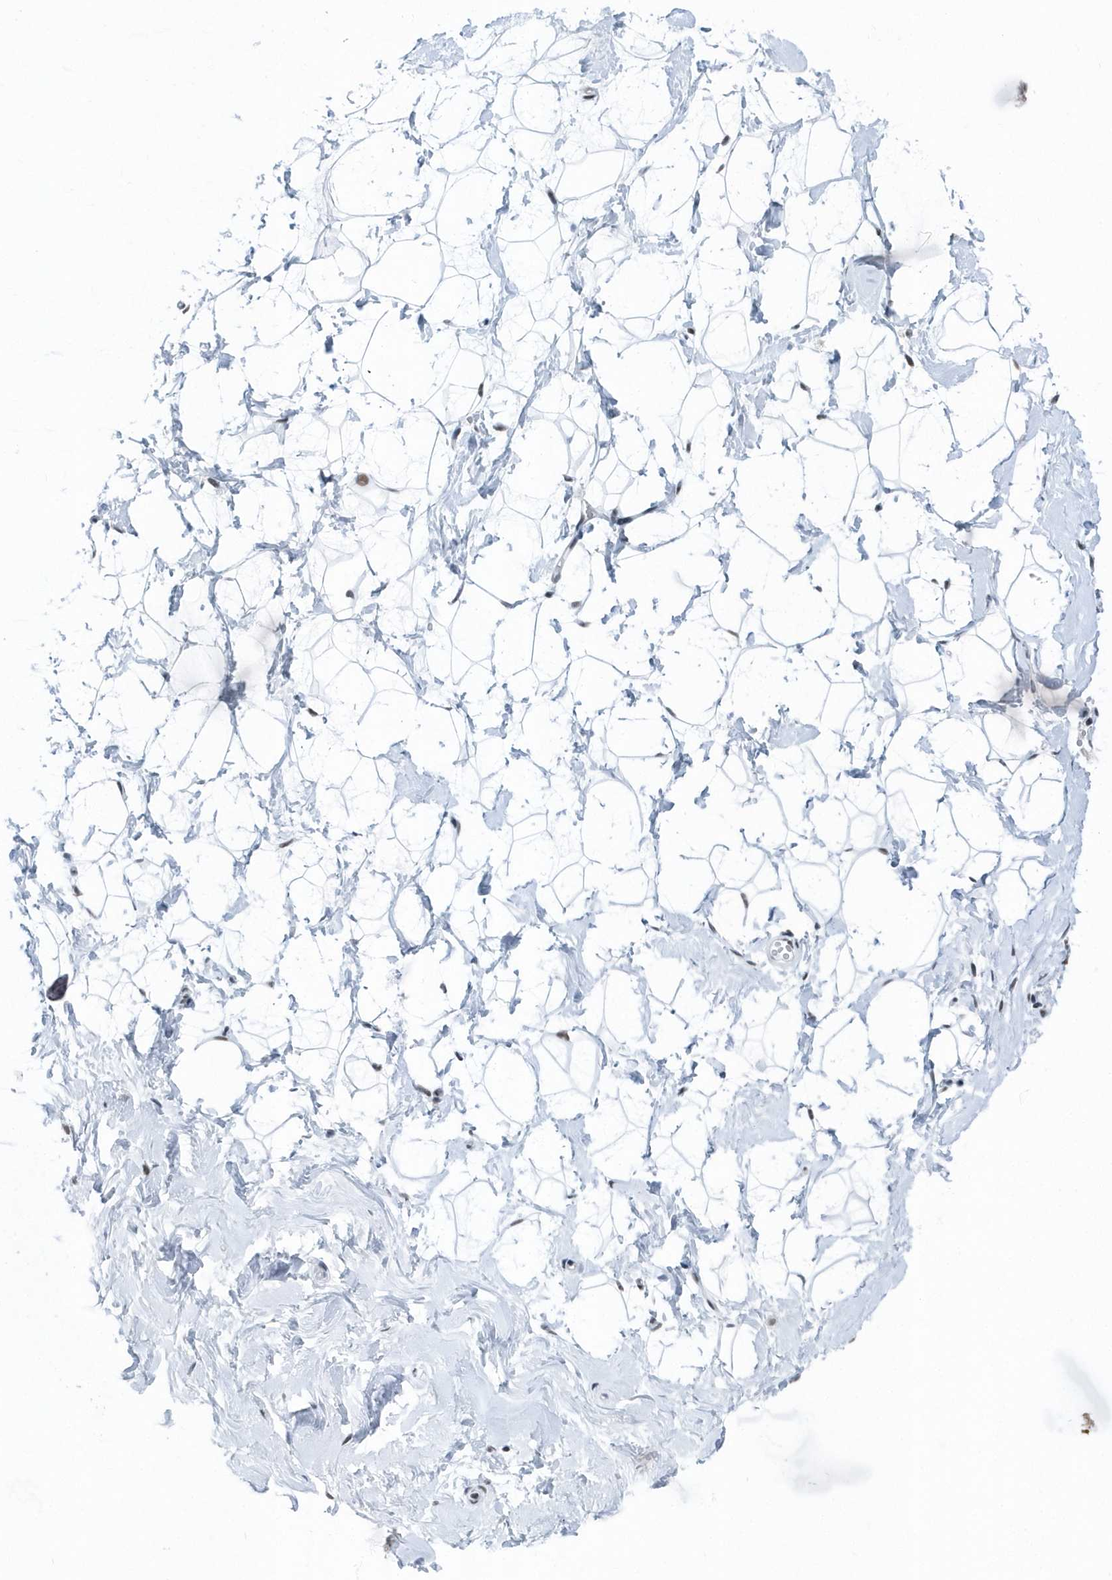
{"staining": {"intensity": "weak", "quantity": "25%-75%", "location": "nuclear"}, "tissue": "breast", "cell_type": "Adipocytes", "image_type": "normal", "snomed": [{"axis": "morphology", "description": "Normal tissue, NOS"}, {"axis": "morphology", "description": "Adenoma, NOS"}, {"axis": "topography", "description": "Breast"}], "caption": "This histopathology image exhibits immunohistochemistry staining of unremarkable human breast, with low weak nuclear staining in about 25%-75% of adipocytes.", "gene": "FIP1L1", "patient": {"sex": "female", "age": 23}}